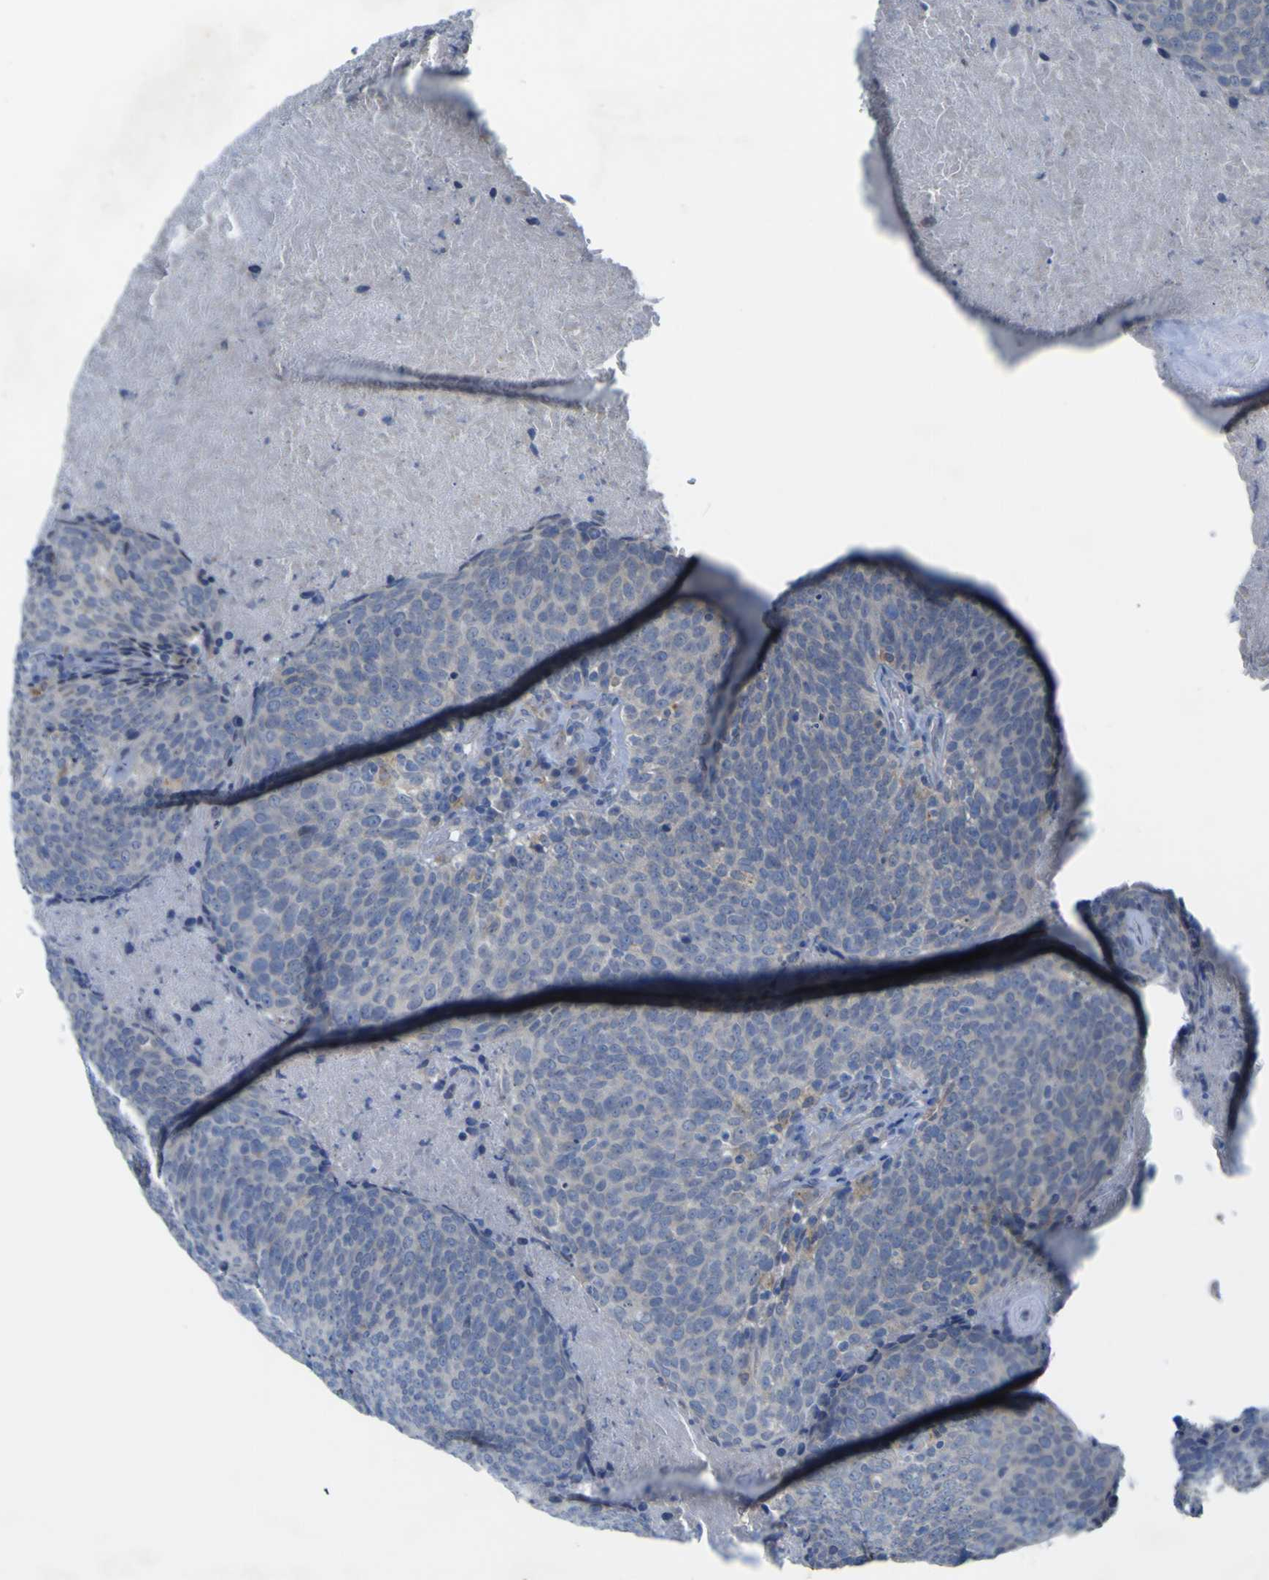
{"staining": {"intensity": "negative", "quantity": "none", "location": "none"}, "tissue": "head and neck cancer", "cell_type": "Tumor cells", "image_type": "cancer", "snomed": [{"axis": "morphology", "description": "Squamous cell carcinoma, NOS"}, {"axis": "morphology", "description": "Squamous cell carcinoma, metastatic, NOS"}, {"axis": "topography", "description": "Lymph node"}, {"axis": "topography", "description": "Head-Neck"}], "caption": "IHC photomicrograph of neoplastic tissue: head and neck cancer stained with DAB (3,3'-diaminobenzidine) reveals no significant protein staining in tumor cells. (Immunohistochemistry, brightfield microscopy, high magnification).", "gene": "TNFRSF11A", "patient": {"sex": "male", "age": 62}}